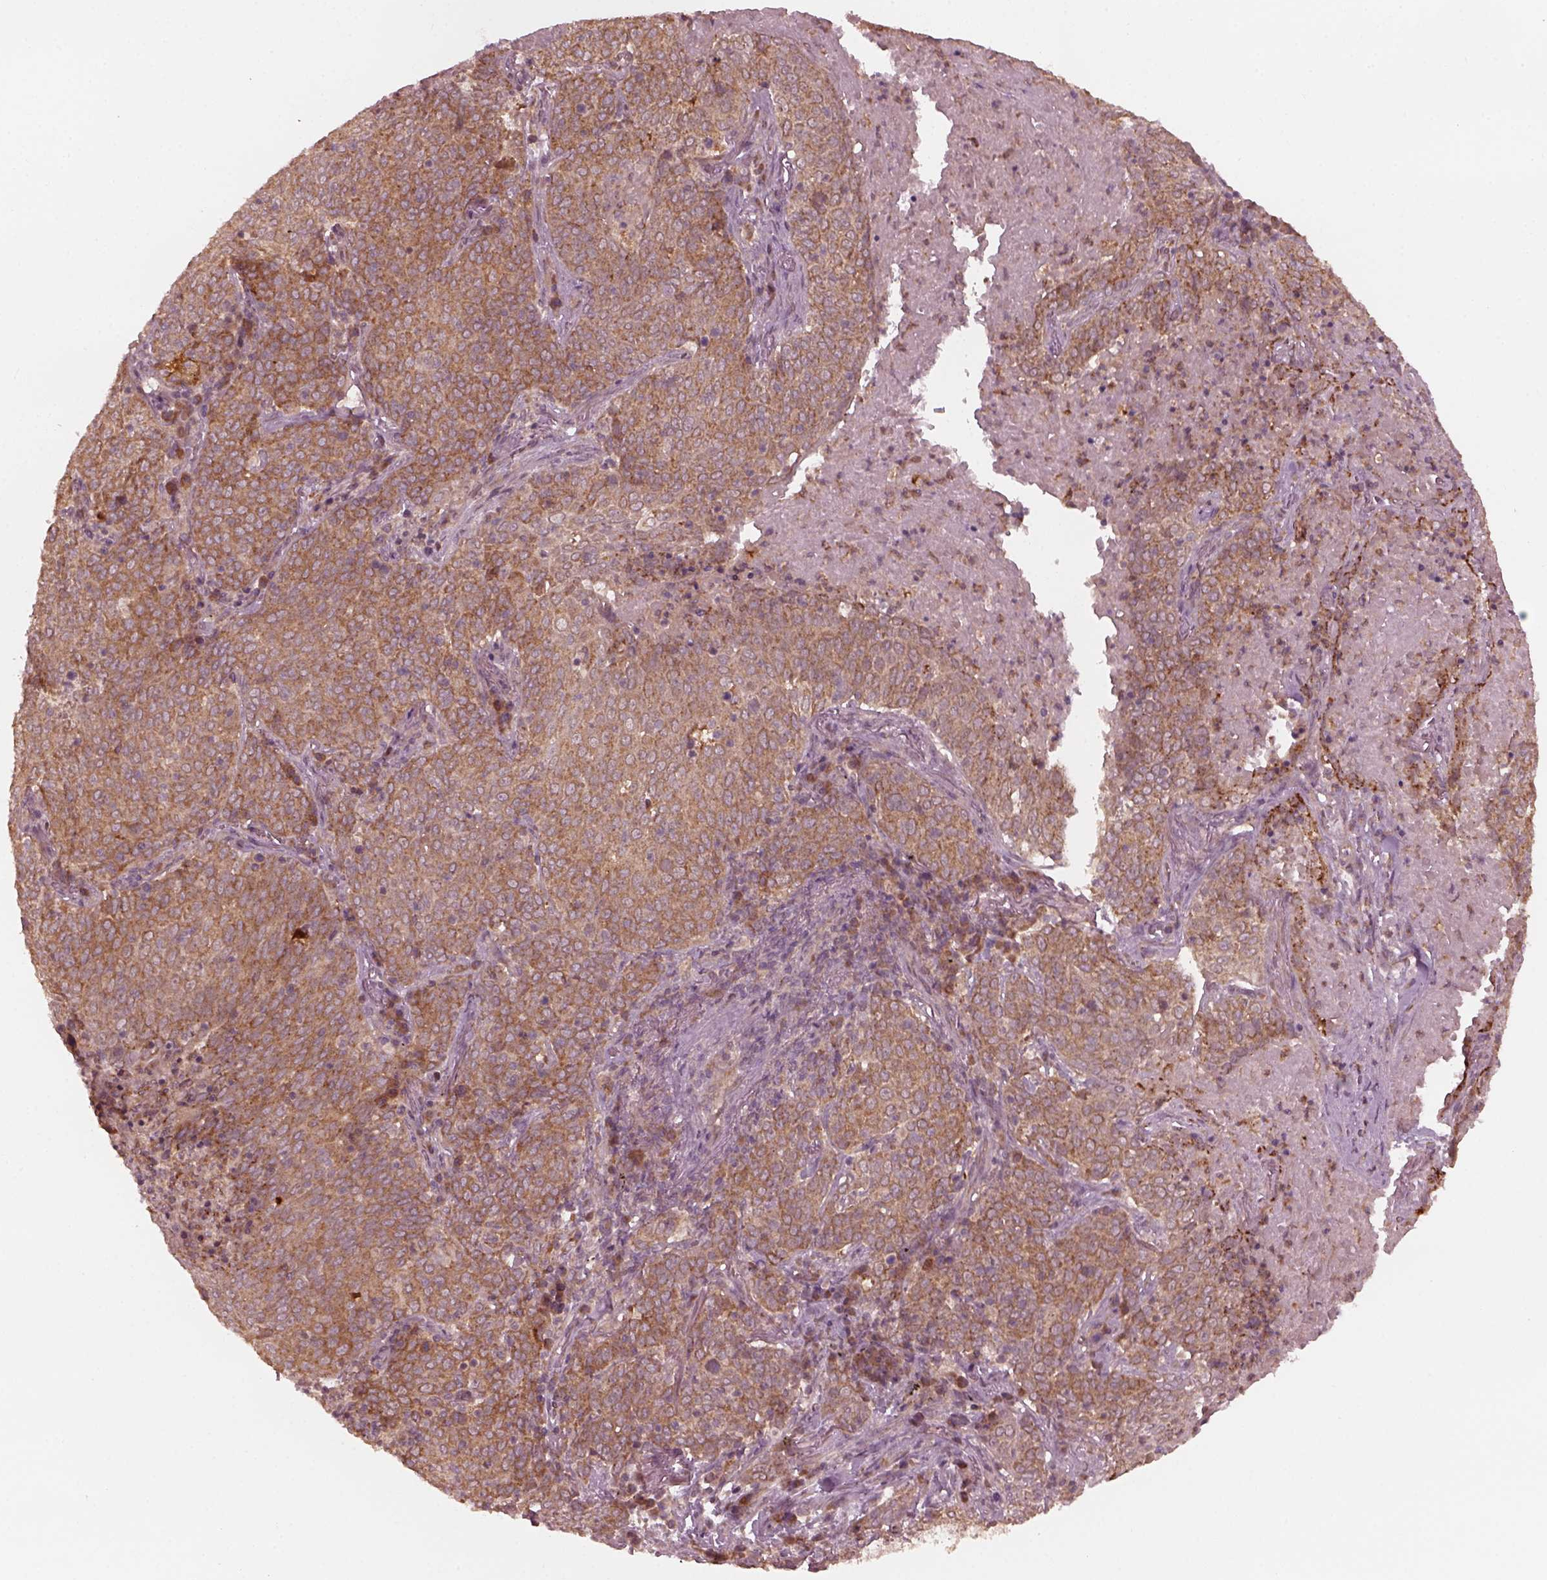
{"staining": {"intensity": "moderate", "quantity": "25%-75%", "location": "cytoplasmic/membranous"}, "tissue": "lung cancer", "cell_type": "Tumor cells", "image_type": "cancer", "snomed": [{"axis": "morphology", "description": "Squamous cell carcinoma, NOS"}, {"axis": "topography", "description": "Lung"}], "caption": "Immunohistochemical staining of human squamous cell carcinoma (lung) exhibits medium levels of moderate cytoplasmic/membranous protein positivity in about 25%-75% of tumor cells. (brown staining indicates protein expression, while blue staining denotes nuclei).", "gene": "FAF2", "patient": {"sex": "male", "age": 82}}